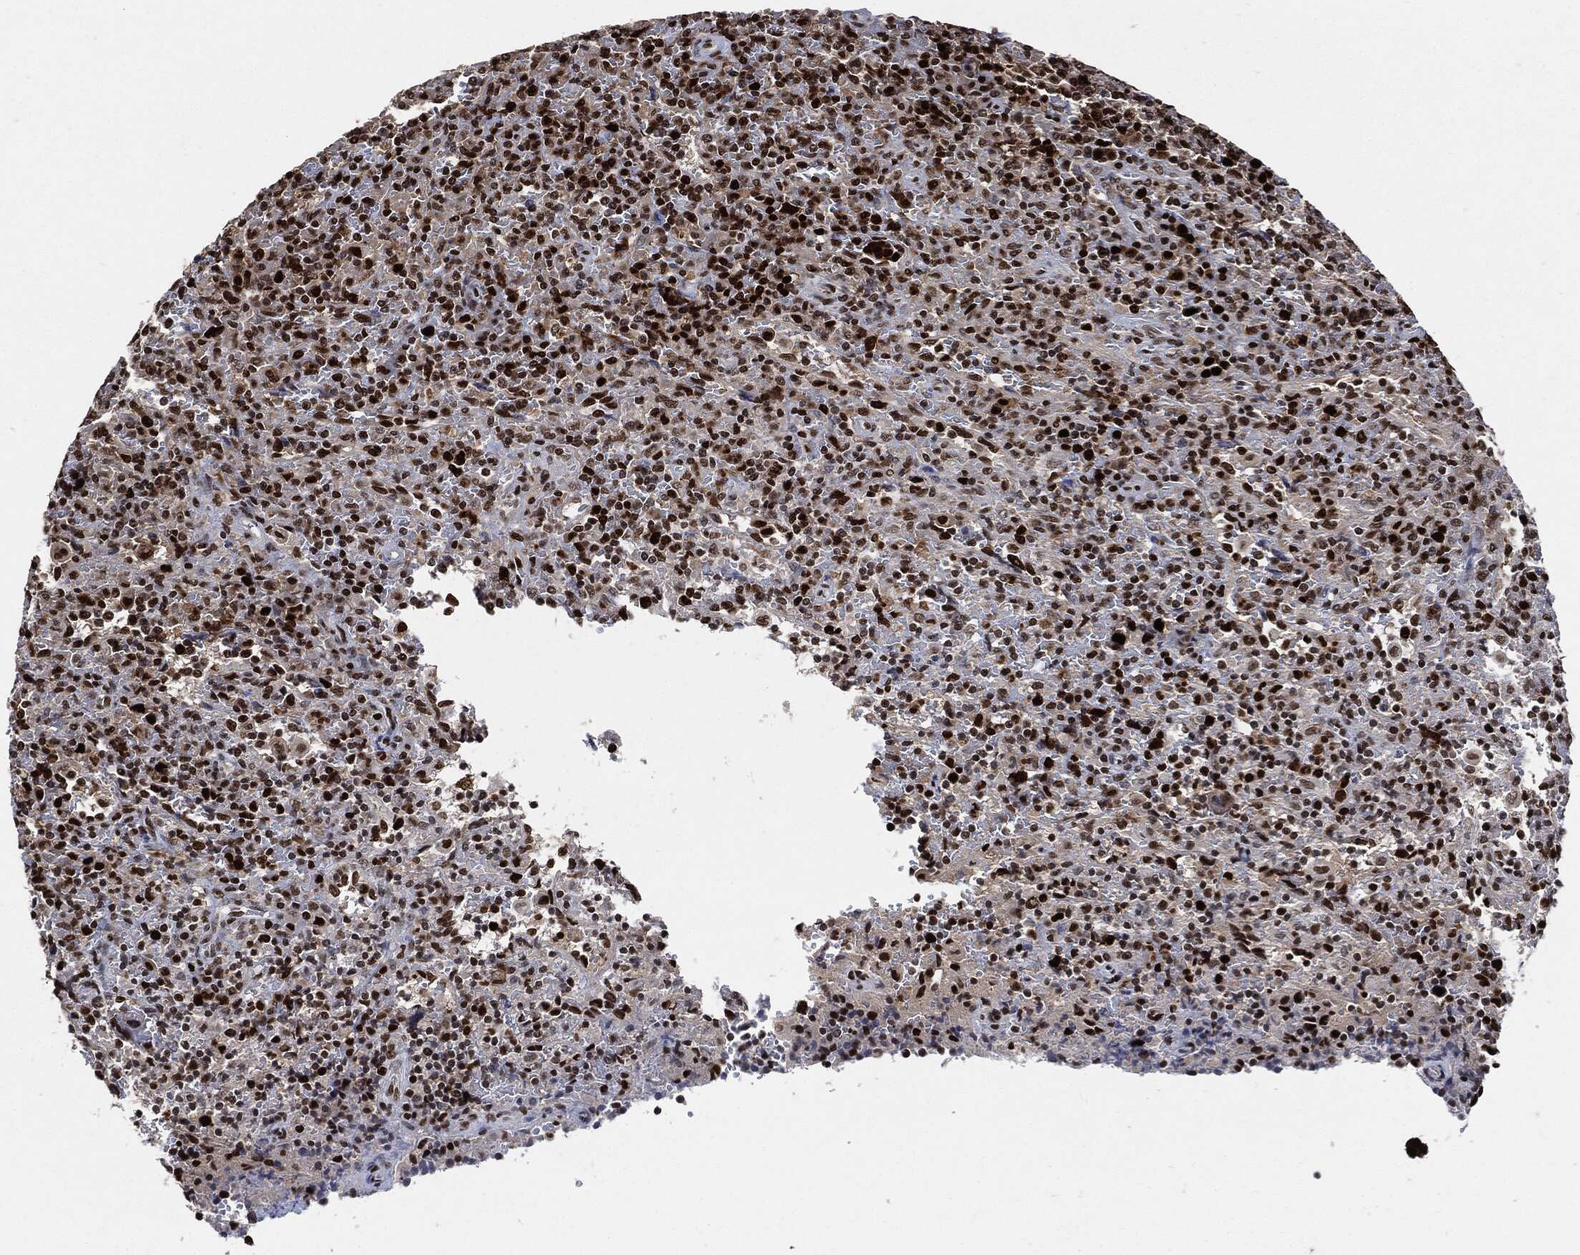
{"staining": {"intensity": "strong", "quantity": "25%-75%", "location": "nuclear"}, "tissue": "lymphoma", "cell_type": "Tumor cells", "image_type": "cancer", "snomed": [{"axis": "morphology", "description": "Malignant lymphoma, non-Hodgkin's type, Low grade"}, {"axis": "topography", "description": "Spleen"}], "caption": "Immunohistochemical staining of lymphoma reveals strong nuclear protein positivity in about 25%-75% of tumor cells.", "gene": "PCNA", "patient": {"sex": "male", "age": 62}}